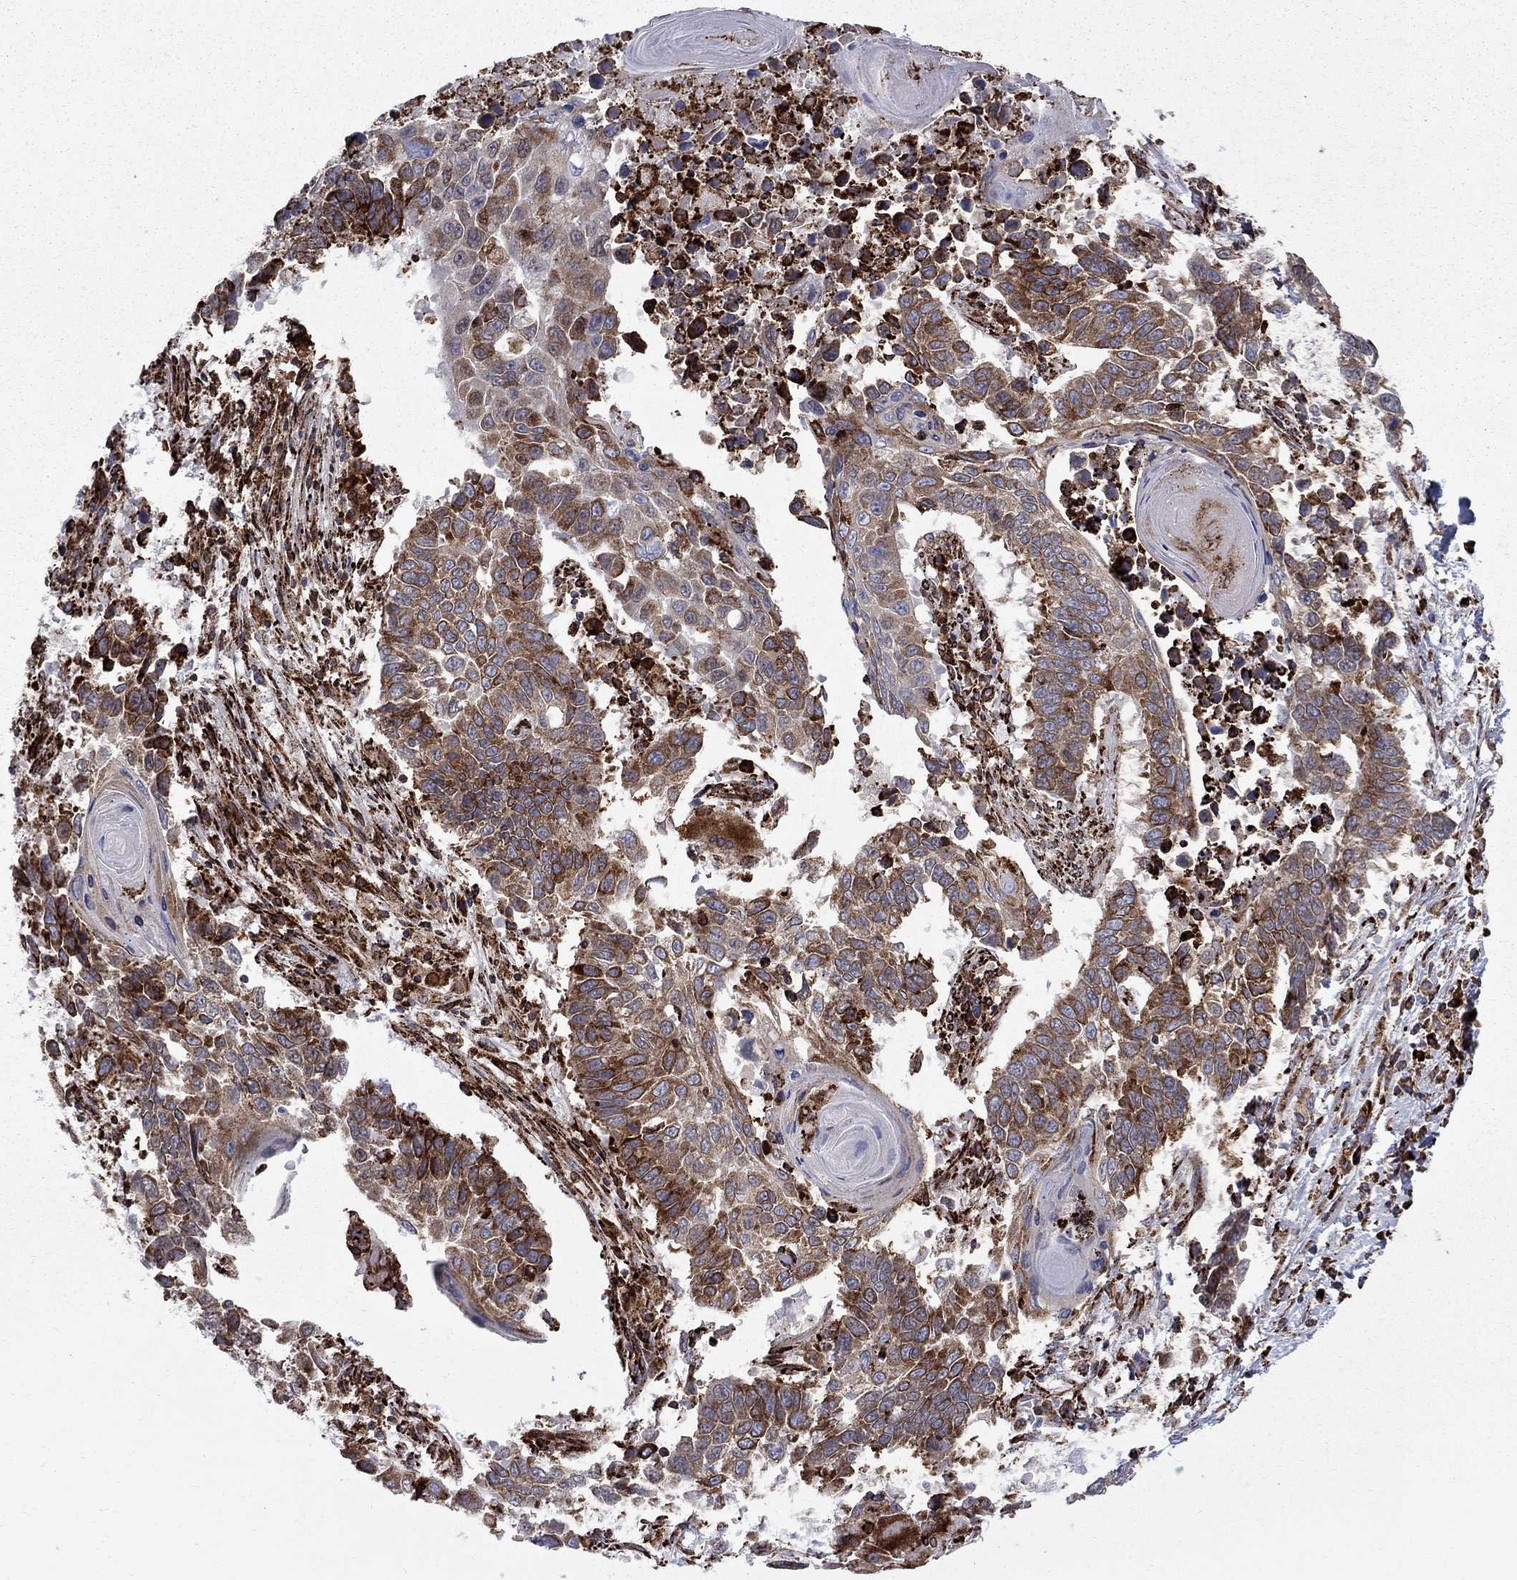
{"staining": {"intensity": "strong", "quantity": "25%-75%", "location": "cytoplasmic/membranous"}, "tissue": "lung cancer", "cell_type": "Tumor cells", "image_type": "cancer", "snomed": [{"axis": "morphology", "description": "Squamous cell carcinoma, NOS"}, {"axis": "topography", "description": "Lung"}], "caption": "Tumor cells exhibit high levels of strong cytoplasmic/membranous positivity in about 25%-75% of cells in lung squamous cell carcinoma.", "gene": "CAB39L", "patient": {"sex": "male", "age": 73}}